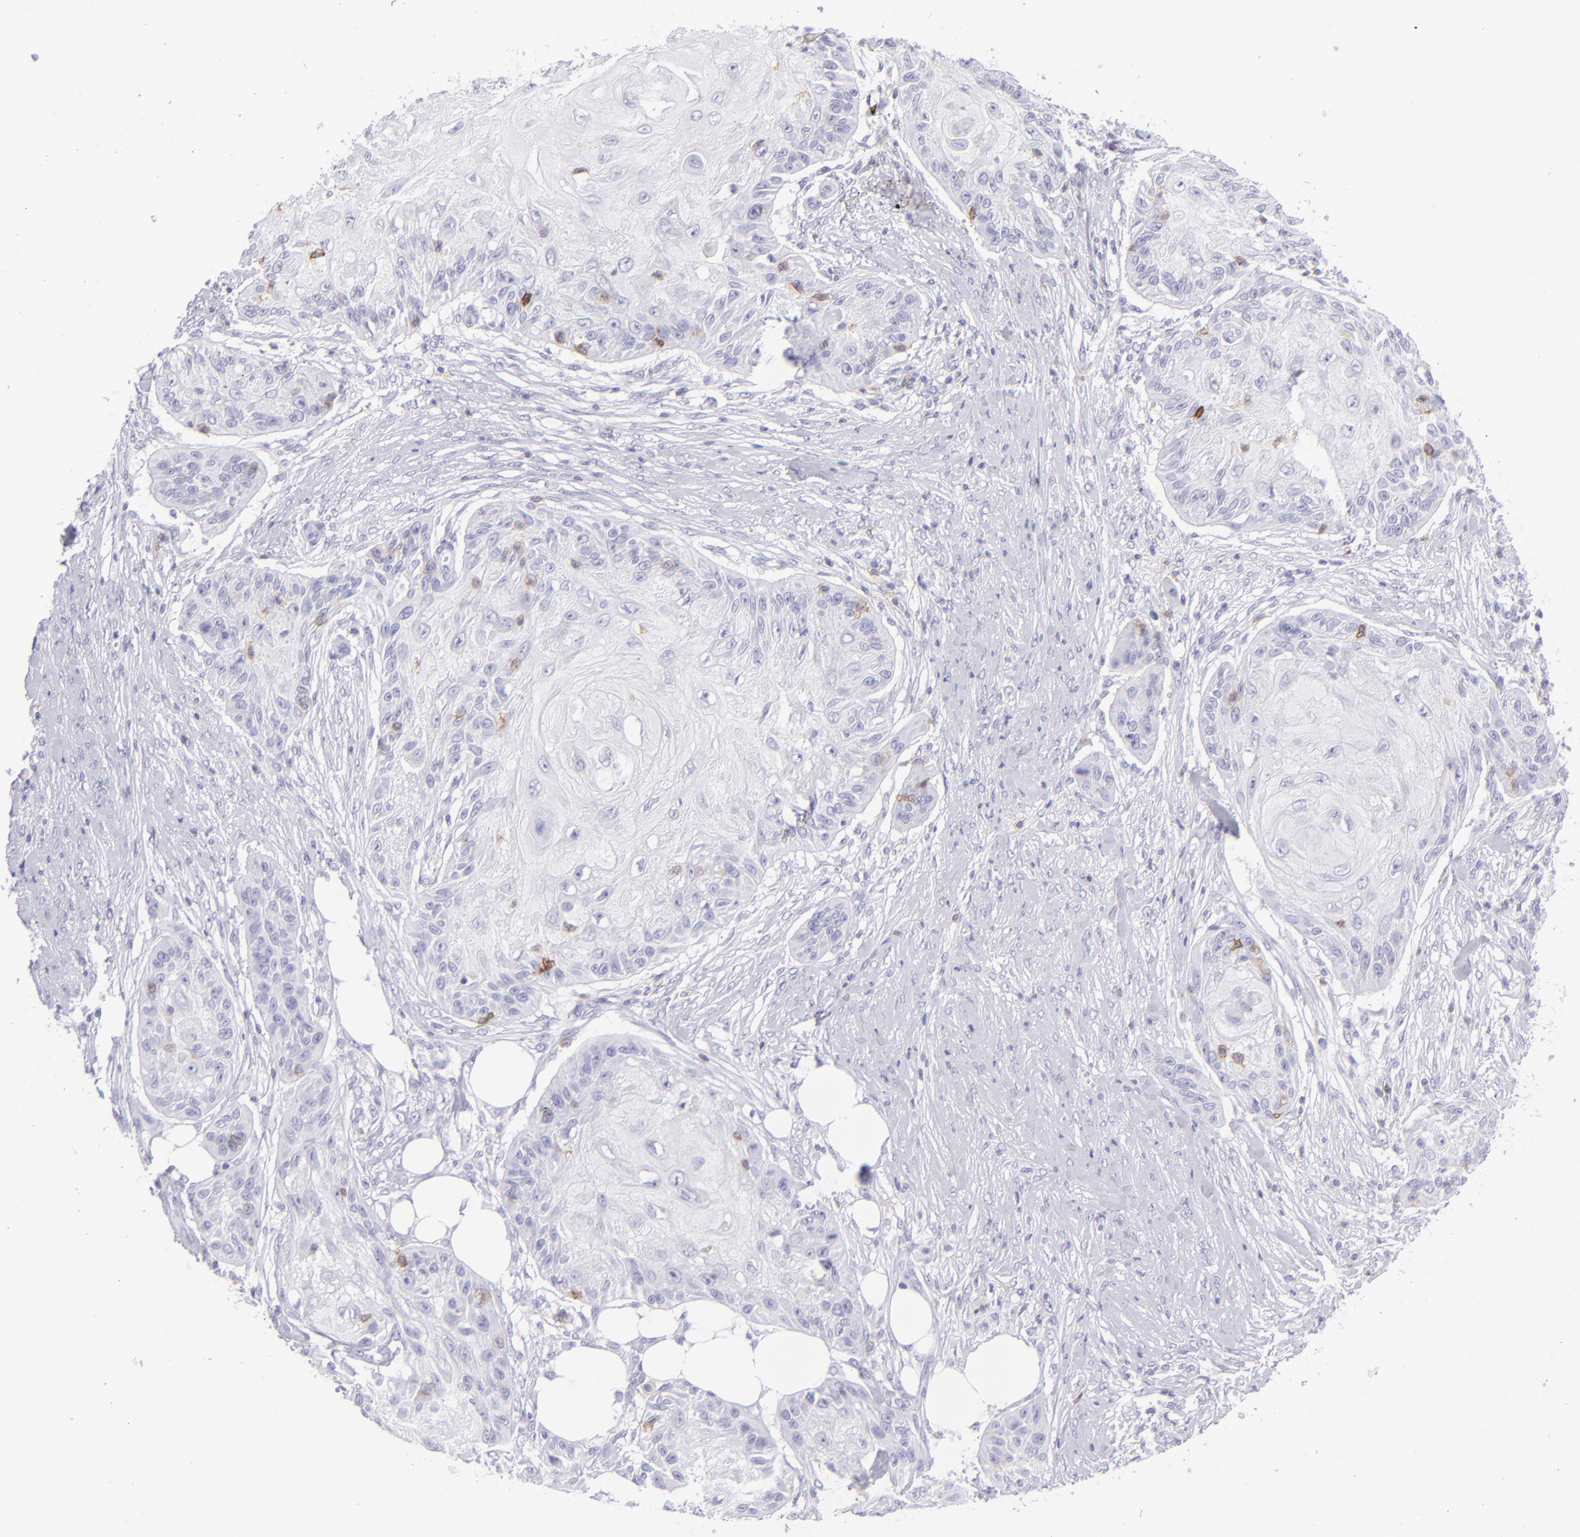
{"staining": {"intensity": "negative", "quantity": "none", "location": "none"}, "tissue": "skin cancer", "cell_type": "Tumor cells", "image_type": "cancer", "snomed": [{"axis": "morphology", "description": "Squamous cell carcinoma, NOS"}, {"axis": "topography", "description": "Skin"}], "caption": "High power microscopy histopathology image of an immunohistochemistry (IHC) photomicrograph of skin cancer, revealing no significant expression in tumor cells.", "gene": "CD69", "patient": {"sex": "female", "age": 88}}